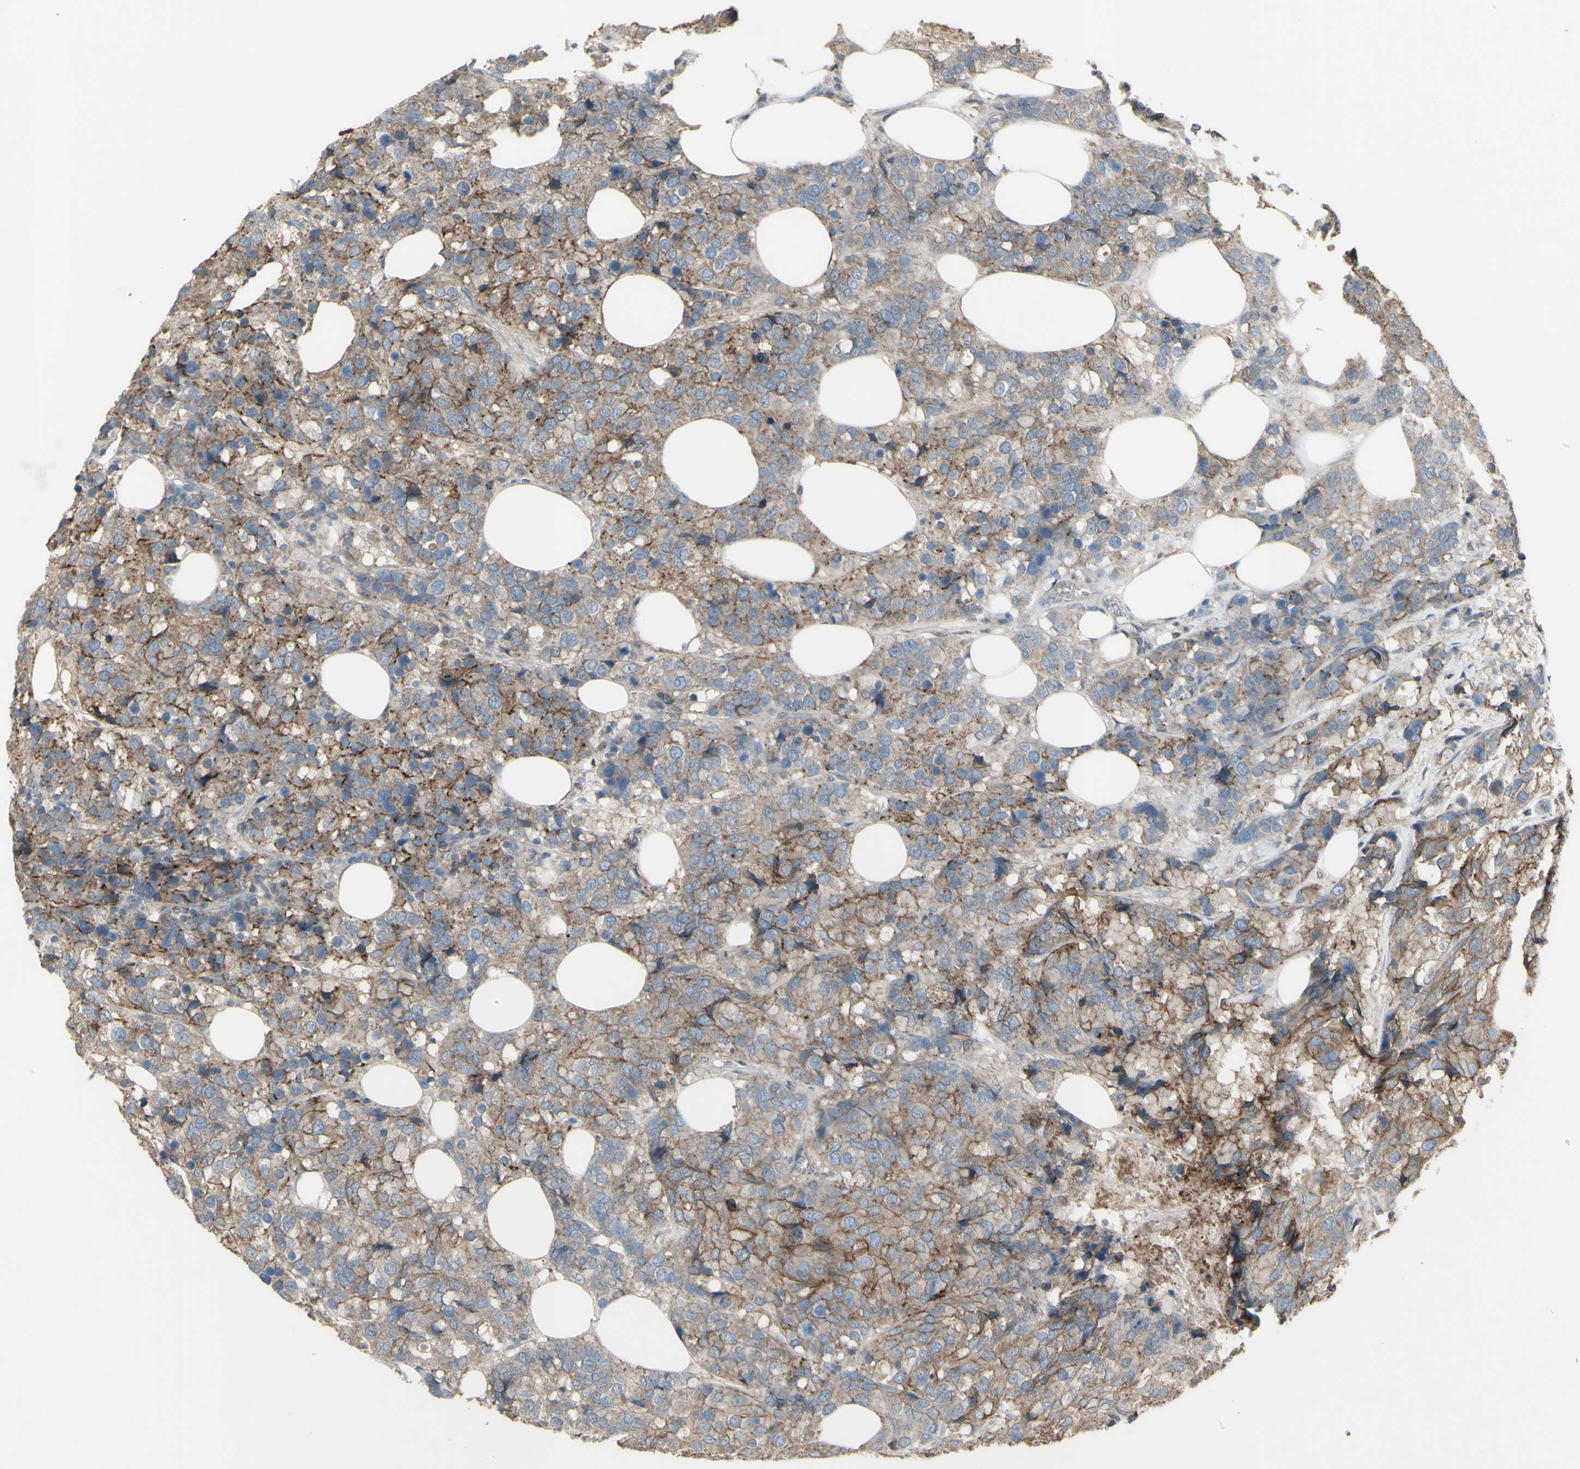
{"staining": {"intensity": "moderate", "quantity": ">75%", "location": "cytoplasmic/membranous"}, "tissue": "breast cancer", "cell_type": "Tumor cells", "image_type": "cancer", "snomed": [{"axis": "morphology", "description": "Lobular carcinoma"}, {"axis": "topography", "description": "Breast"}], "caption": "A histopathology image of lobular carcinoma (breast) stained for a protein displays moderate cytoplasmic/membranous brown staining in tumor cells.", "gene": "FXYD3", "patient": {"sex": "female", "age": 59}}